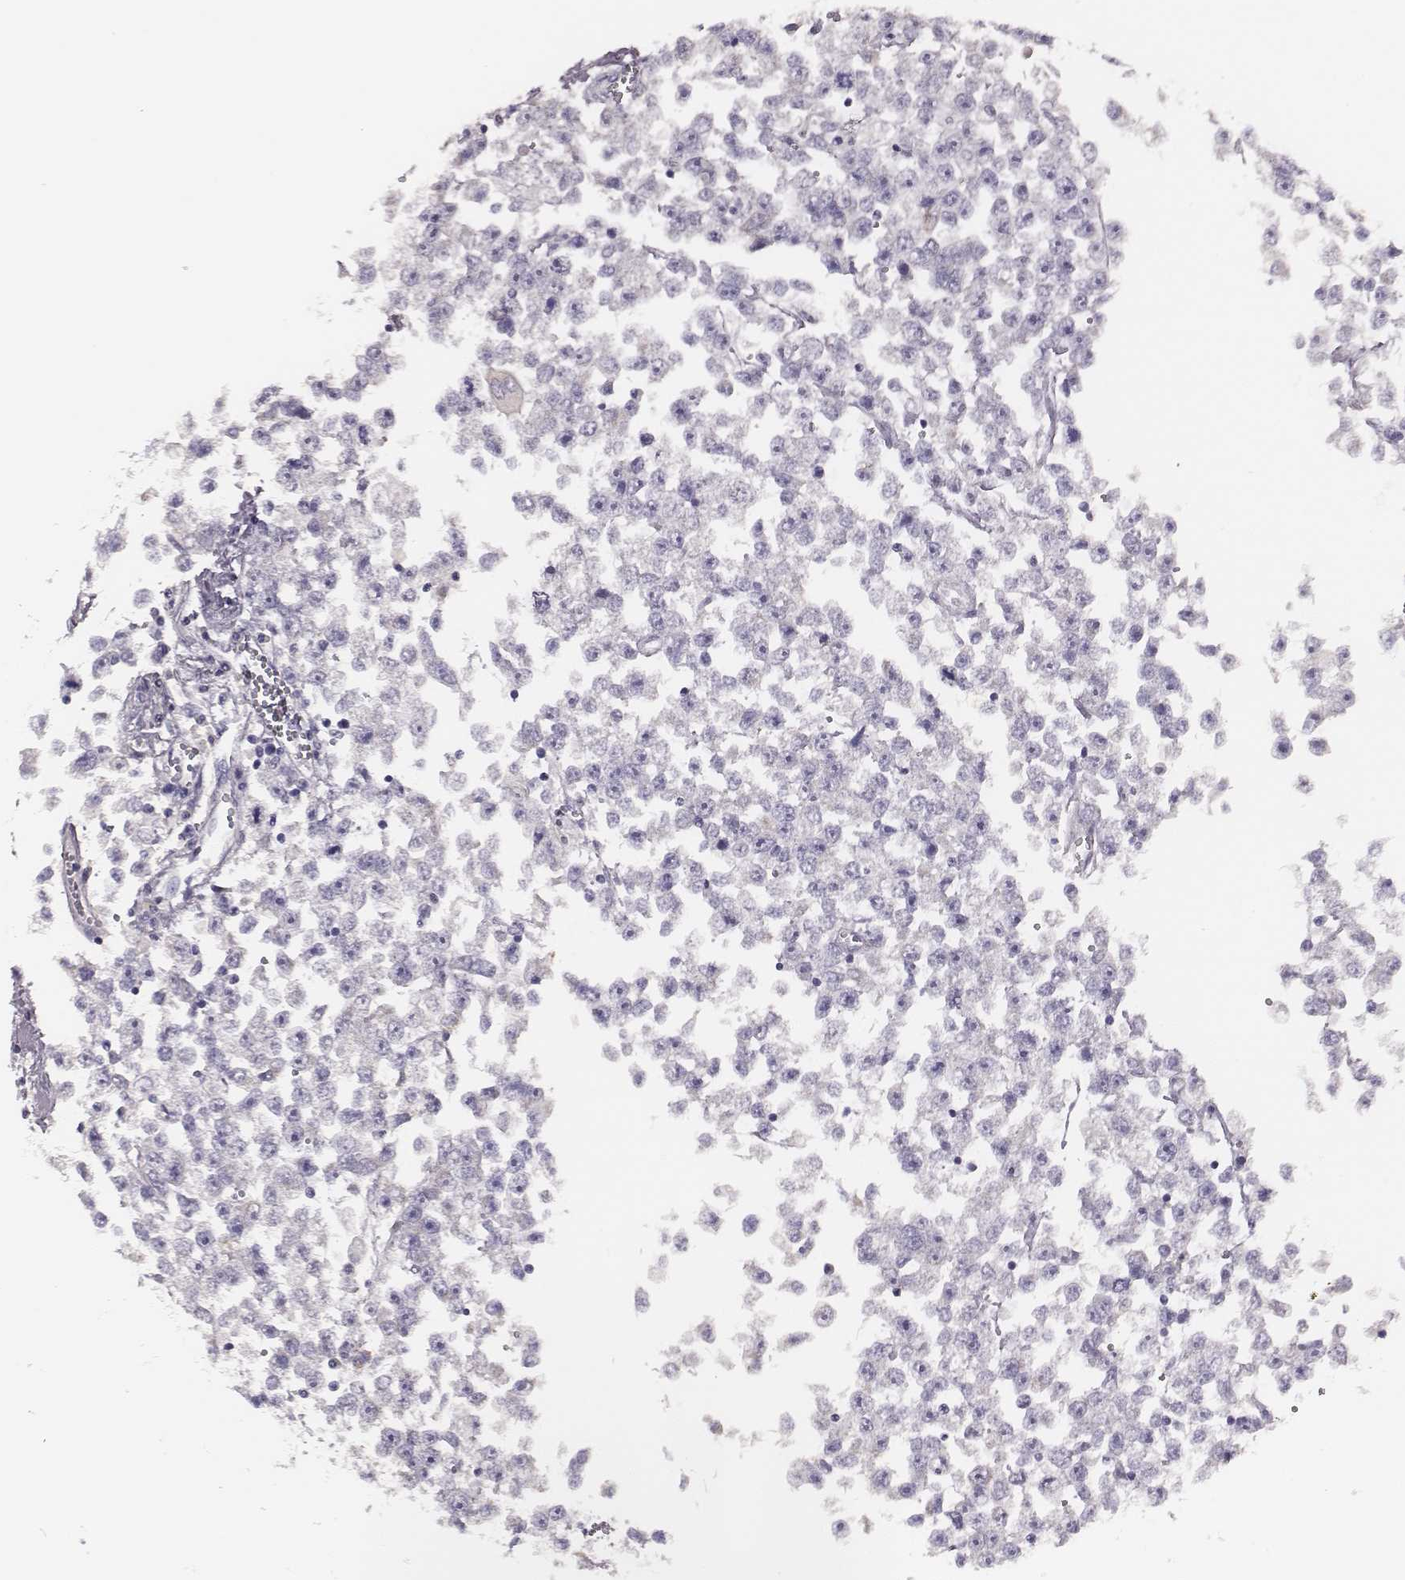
{"staining": {"intensity": "negative", "quantity": "none", "location": "none"}, "tissue": "testis cancer", "cell_type": "Tumor cells", "image_type": "cancer", "snomed": [{"axis": "morphology", "description": "Seminoma, NOS"}, {"axis": "topography", "description": "Testis"}], "caption": "Seminoma (testis) was stained to show a protein in brown. There is no significant expression in tumor cells. (Stains: DAB IHC with hematoxylin counter stain, Microscopy: brightfield microscopy at high magnification).", "gene": "GUCA1A", "patient": {"sex": "male", "age": 34}}